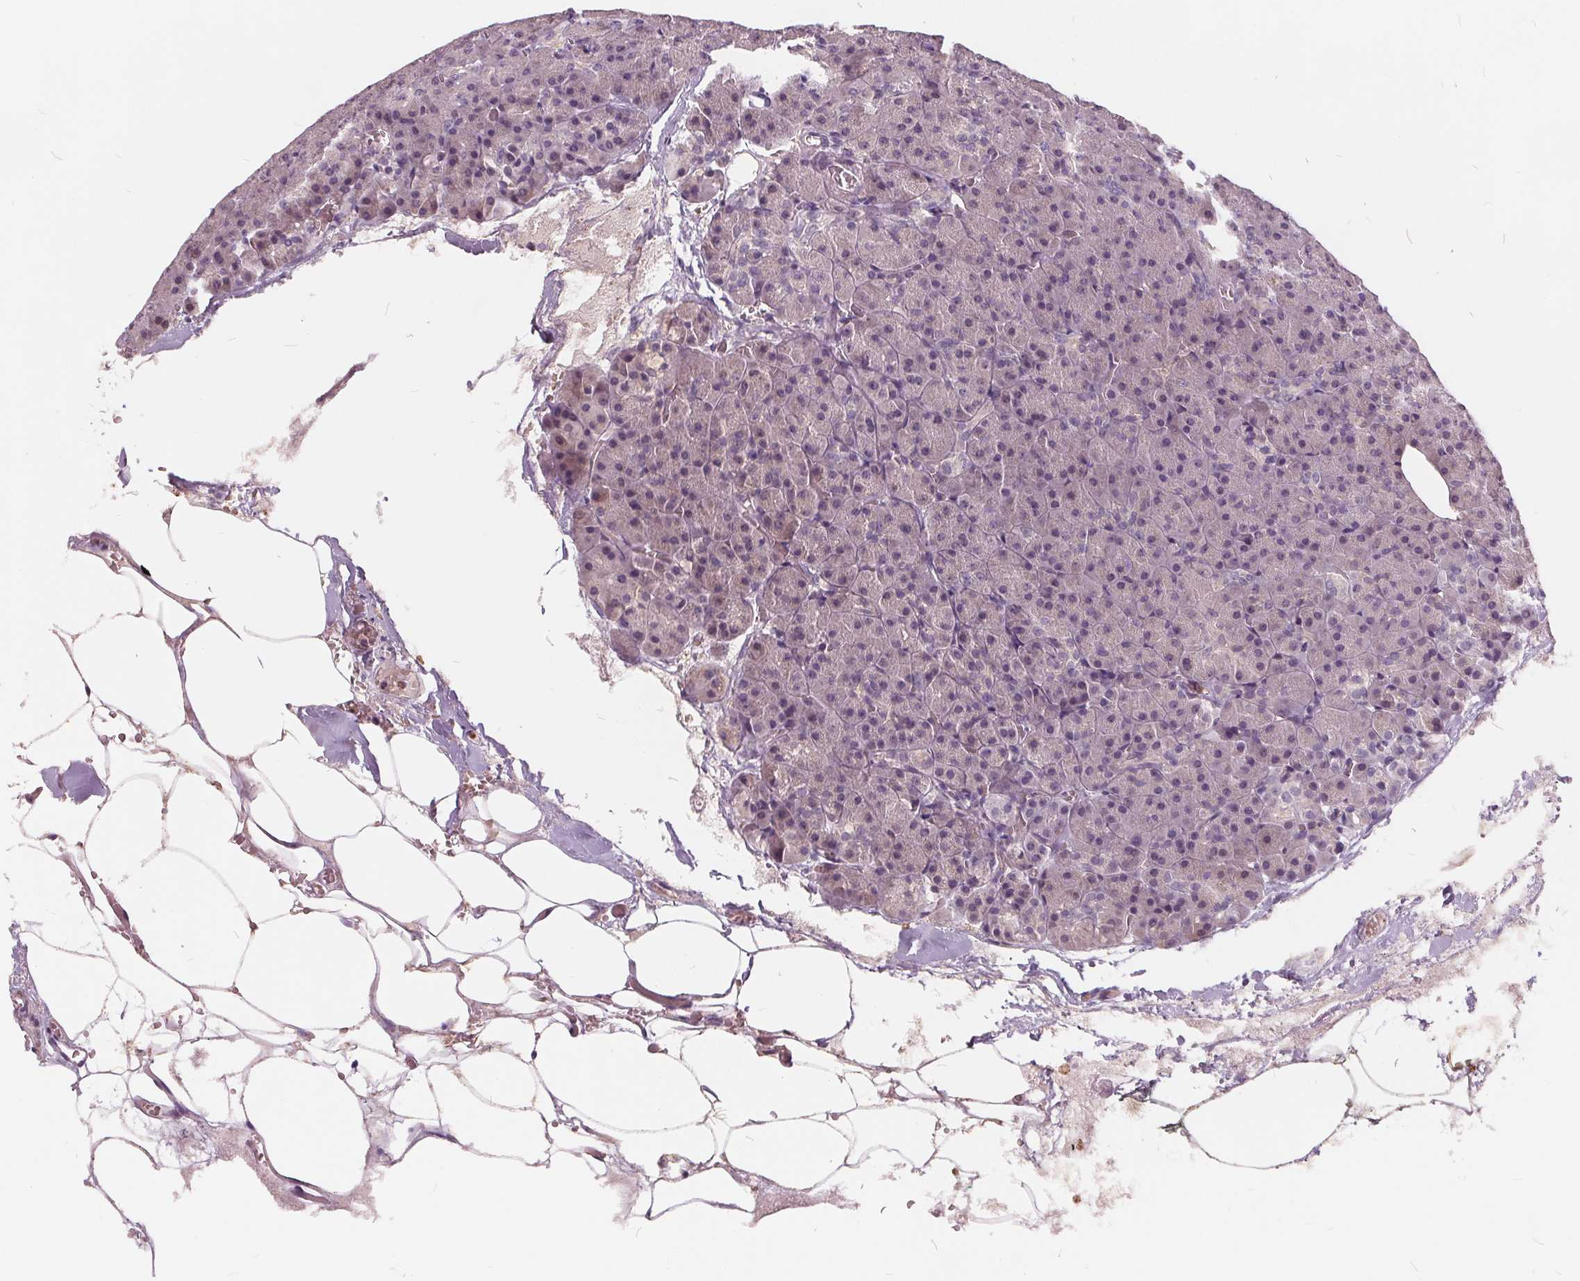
{"staining": {"intensity": "weak", "quantity": "25%-75%", "location": "nuclear"}, "tissue": "pancreas", "cell_type": "Exocrine glandular cells", "image_type": "normal", "snomed": [{"axis": "morphology", "description": "Normal tissue, NOS"}, {"axis": "topography", "description": "Pancreas"}], "caption": "This histopathology image exhibits normal pancreas stained with IHC to label a protein in brown. The nuclear of exocrine glandular cells show weak positivity for the protein. Nuclei are counter-stained blue.", "gene": "HAAO", "patient": {"sex": "female", "age": 74}}